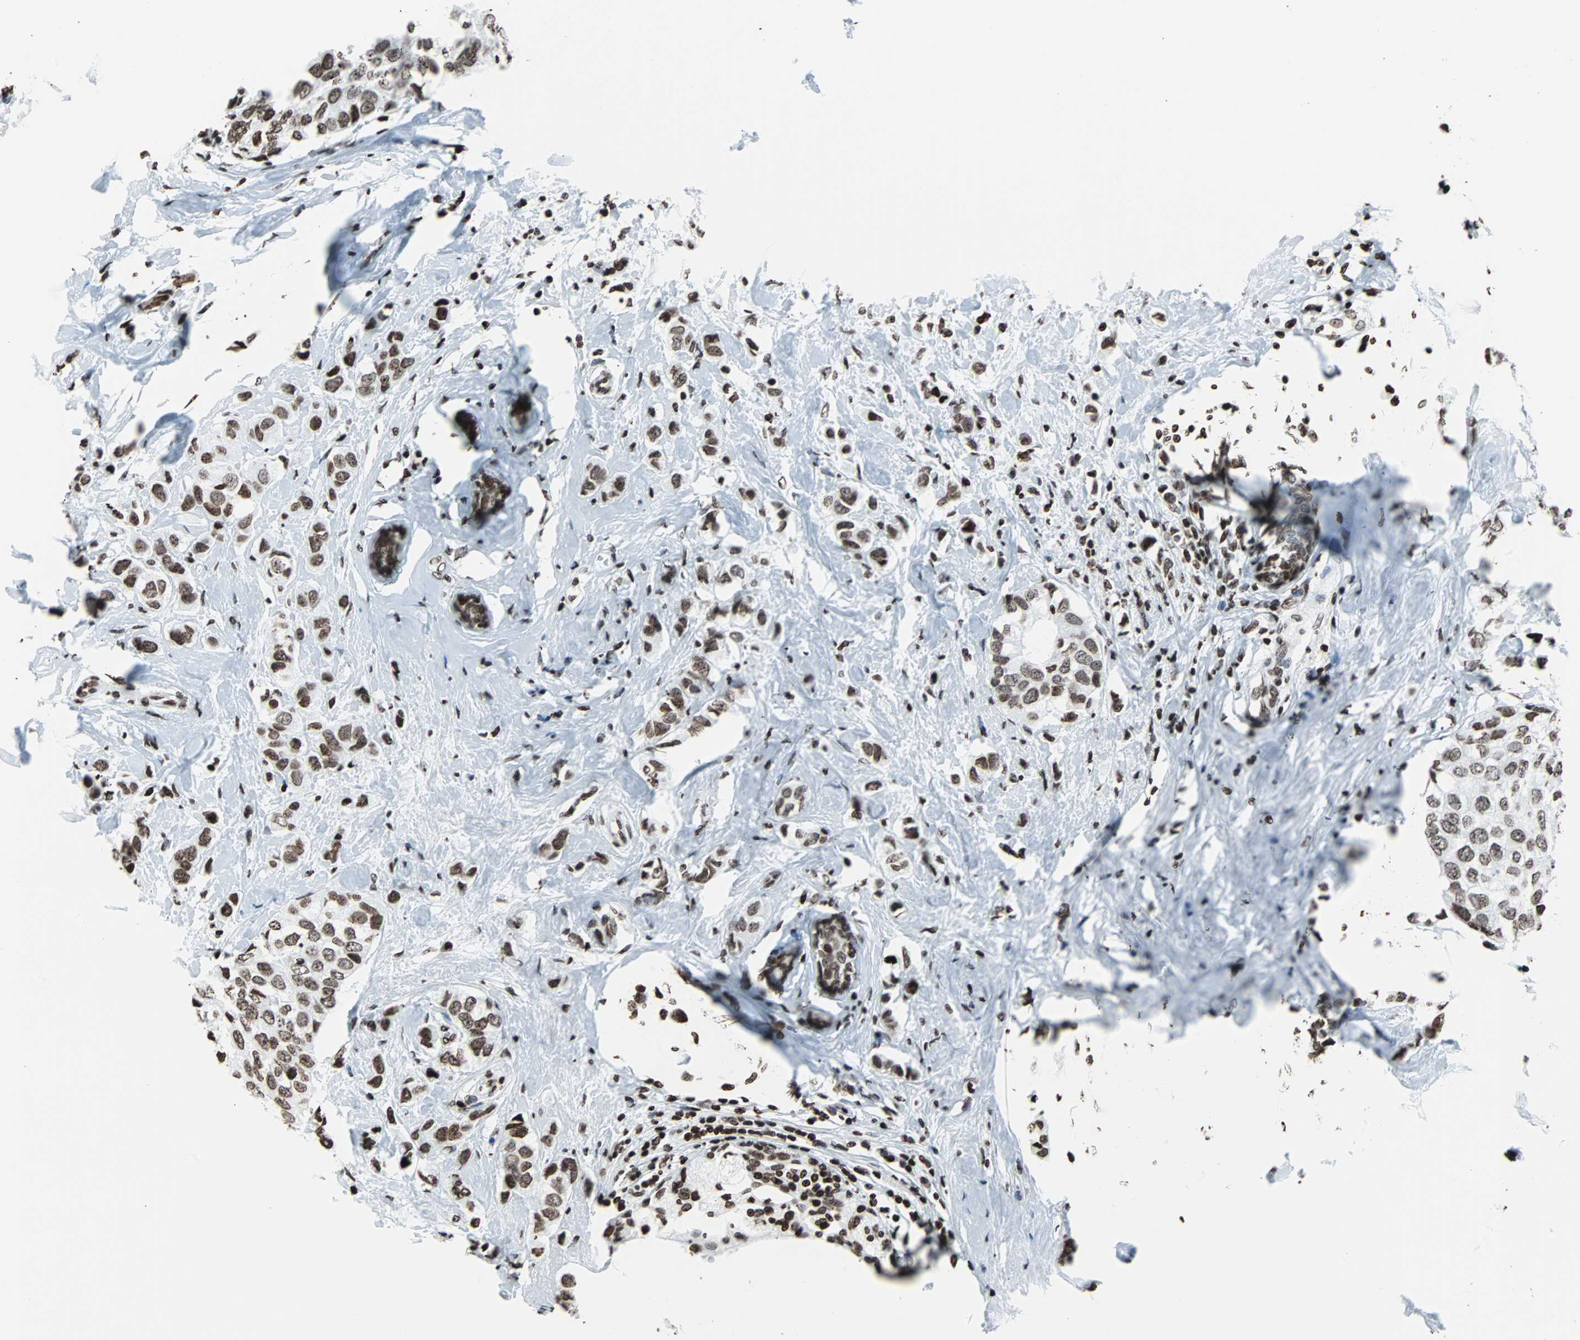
{"staining": {"intensity": "moderate", "quantity": ">75%", "location": "nuclear"}, "tissue": "breast cancer", "cell_type": "Tumor cells", "image_type": "cancer", "snomed": [{"axis": "morphology", "description": "Duct carcinoma"}, {"axis": "topography", "description": "Breast"}], "caption": "A histopathology image of breast cancer (infiltrating ductal carcinoma) stained for a protein reveals moderate nuclear brown staining in tumor cells.", "gene": "H2BC18", "patient": {"sex": "female", "age": 50}}